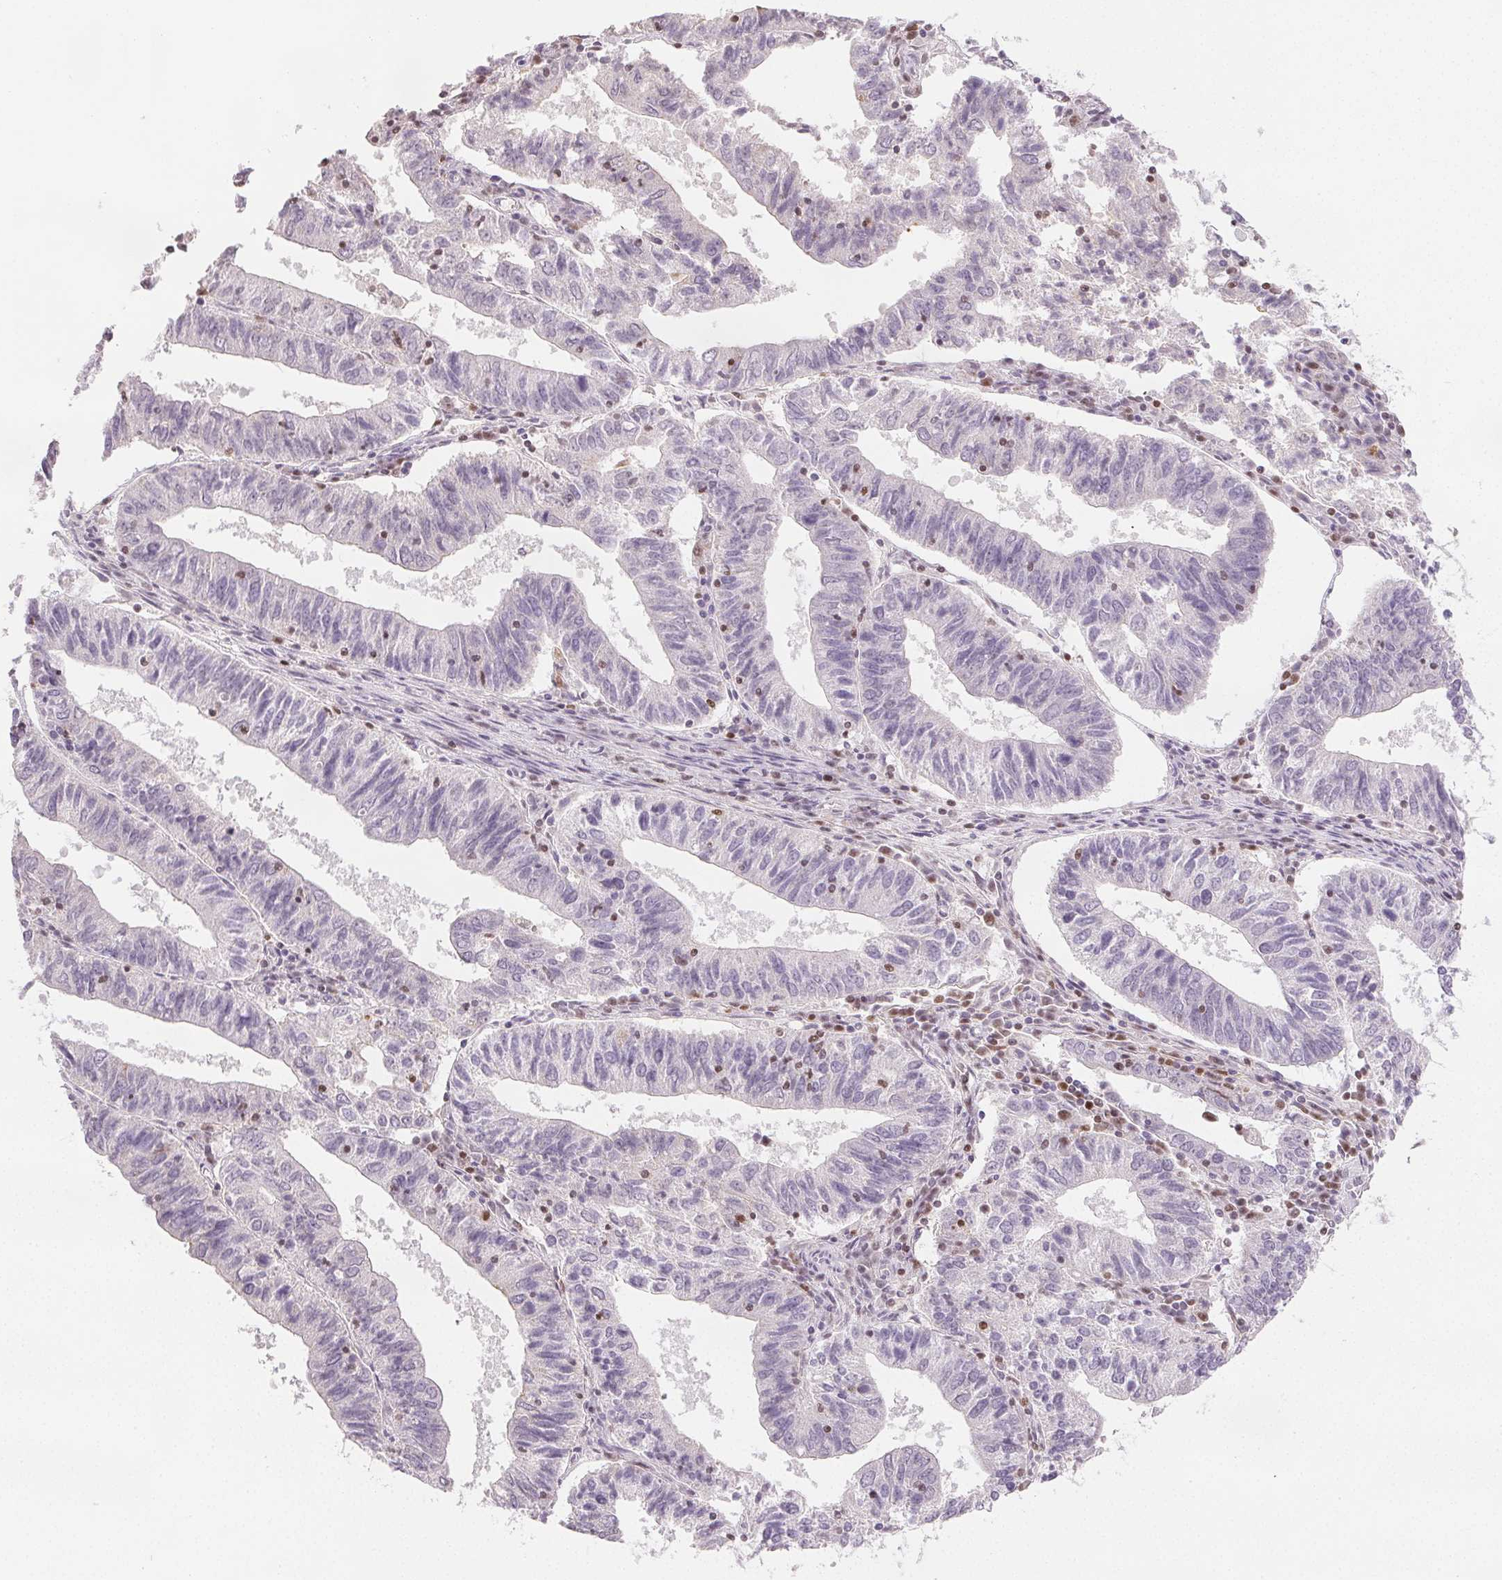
{"staining": {"intensity": "negative", "quantity": "none", "location": "none"}, "tissue": "endometrial cancer", "cell_type": "Tumor cells", "image_type": "cancer", "snomed": [{"axis": "morphology", "description": "Adenocarcinoma, NOS"}, {"axis": "topography", "description": "Endometrium"}], "caption": "IHC micrograph of endometrial cancer stained for a protein (brown), which shows no expression in tumor cells. (DAB immunohistochemistry, high magnification).", "gene": "RUNX2", "patient": {"sex": "female", "age": 82}}